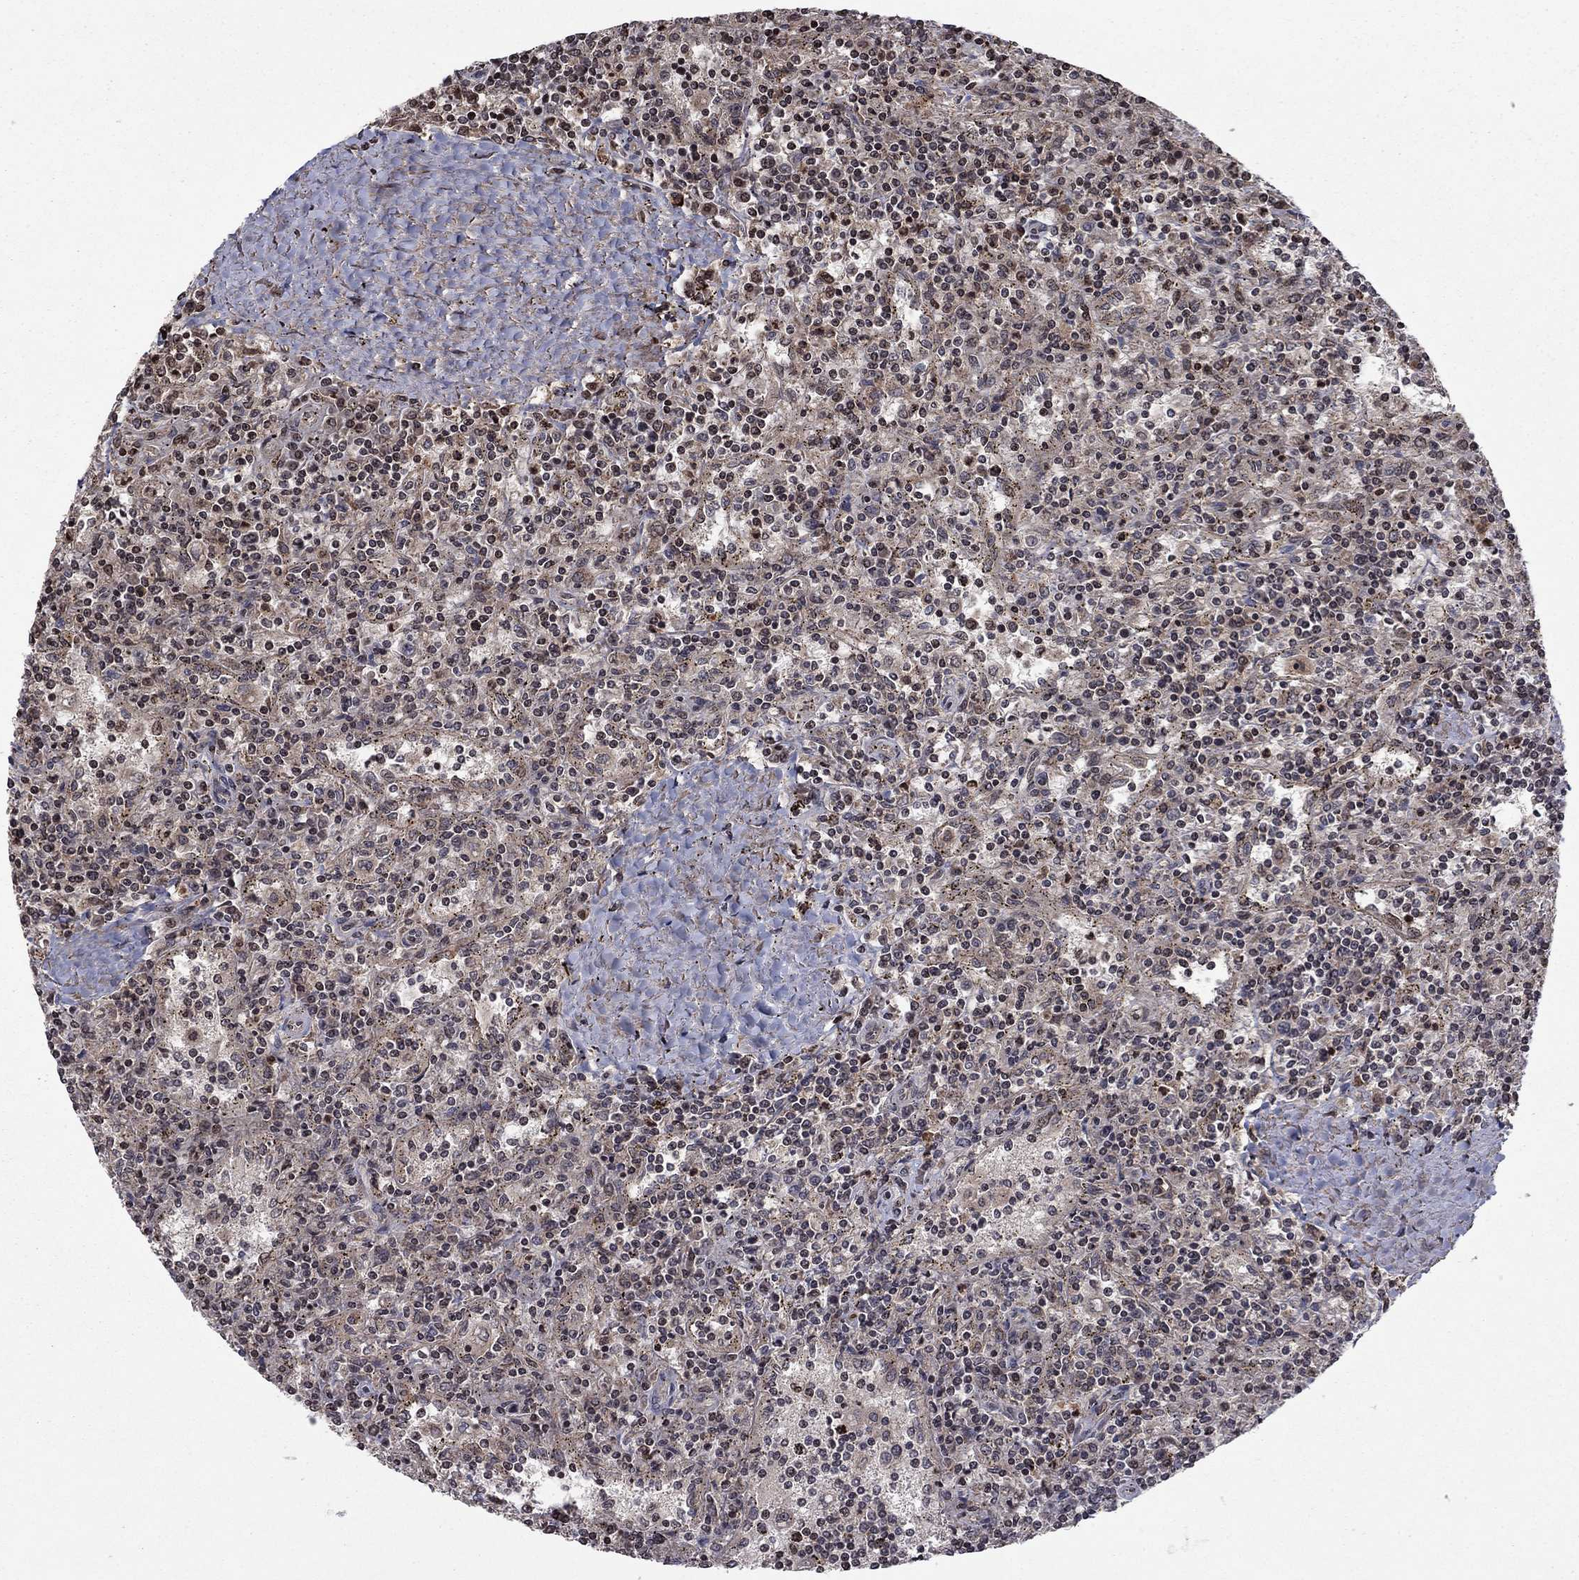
{"staining": {"intensity": "negative", "quantity": "none", "location": "none"}, "tissue": "lymphoma", "cell_type": "Tumor cells", "image_type": "cancer", "snomed": [{"axis": "morphology", "description": "Malignant lymphoma, non-Hodgkin's type, Low grade"}, {"axis": "topography", "description": "Spleen"}], "caption": "This is a histopathology image of IHC staining of low-grade malignant lymphoma, non-Hodgkin's type, which shows no staining in tumor cells.", "gene": "SORBS1", "patient": {"sex": "male", "age": 62}}